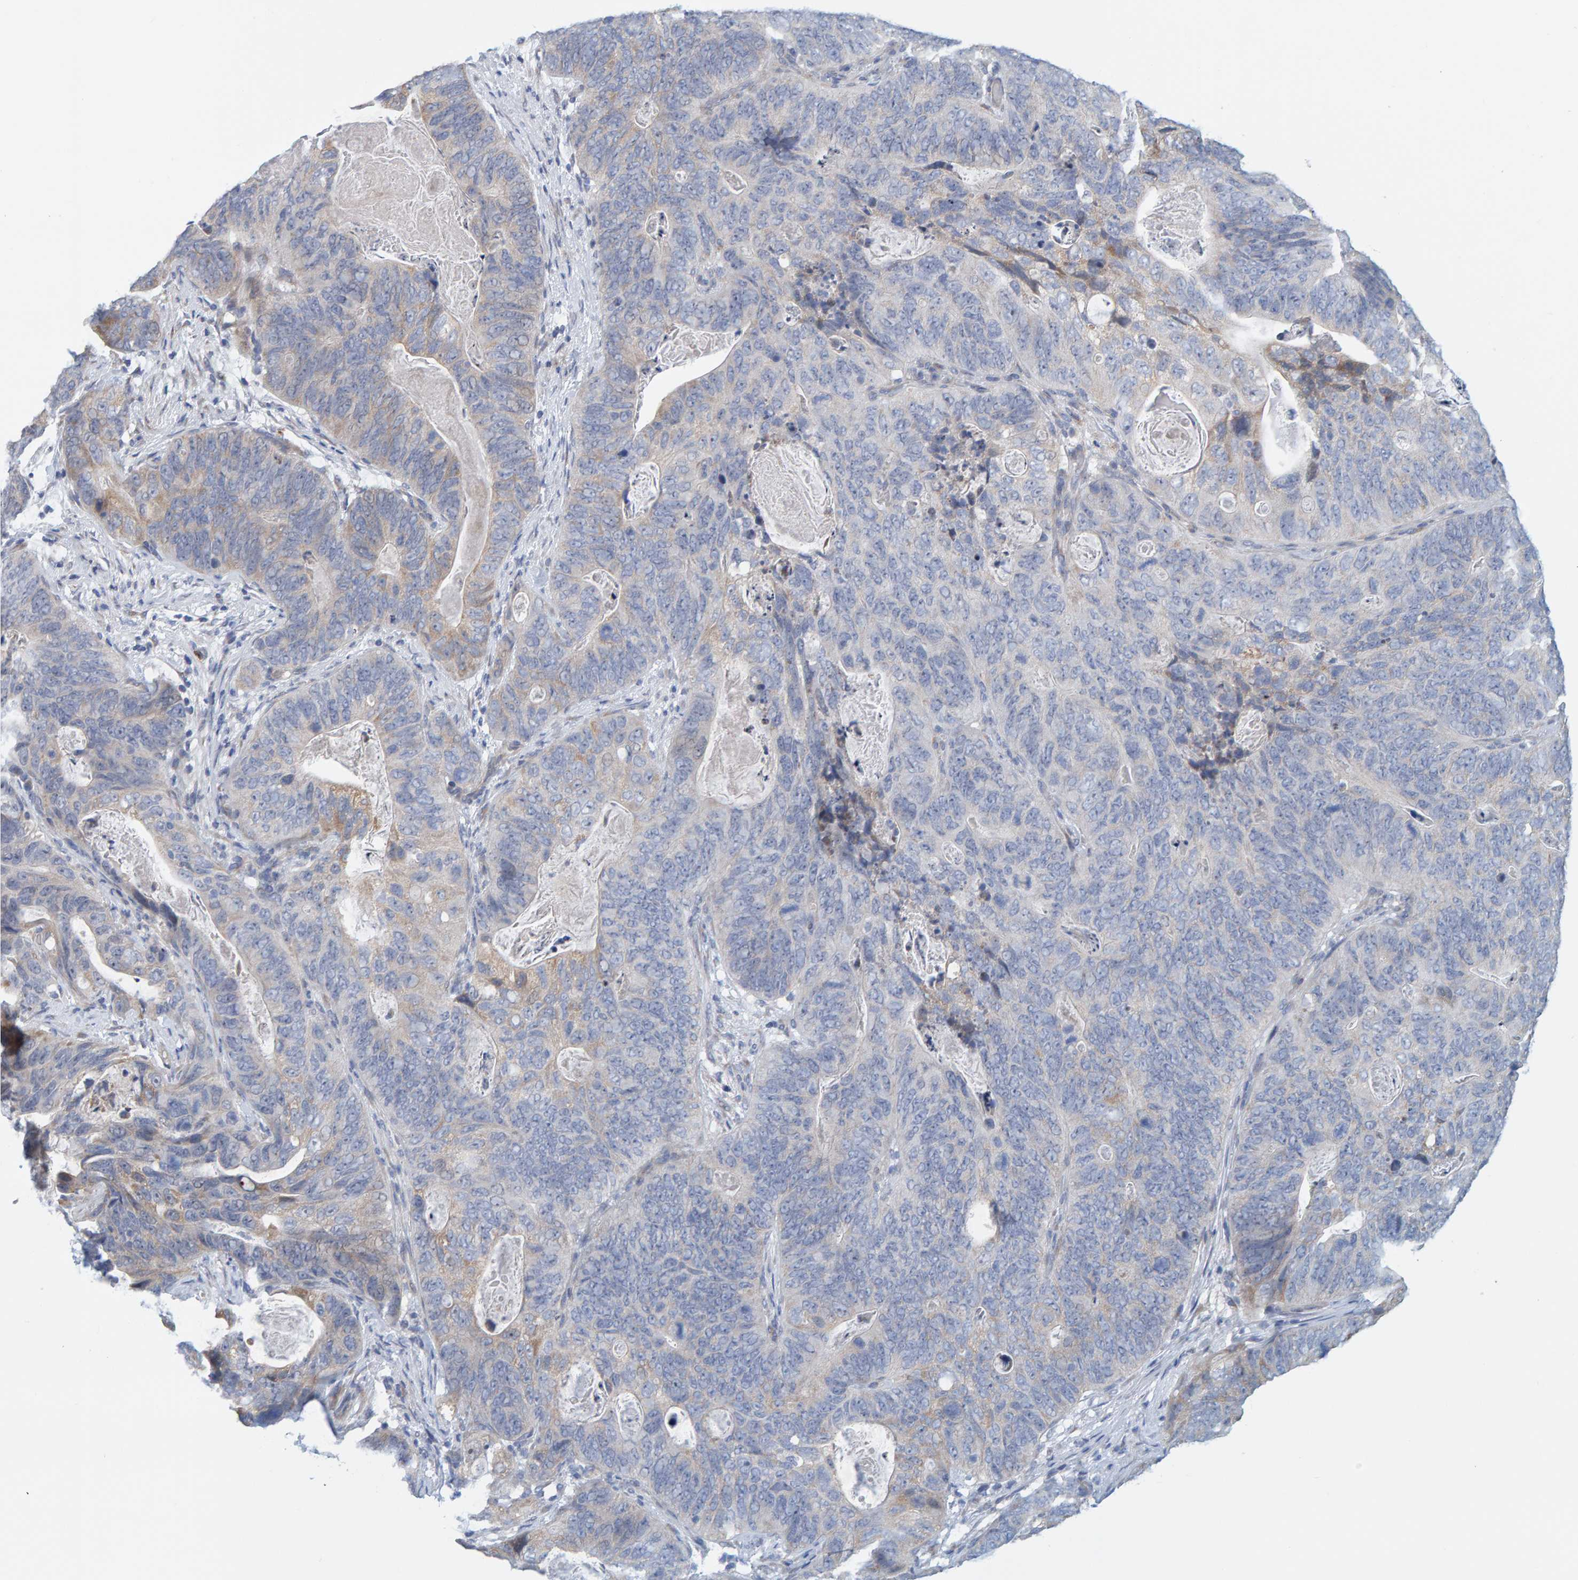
{"staining": {"intensity": "weak", "quantity": "<25%", "location": "cytoplasmic/membranous"}, "tissue": "stomach cancer", "cell_type": "Tumor cells", "image_type": "cancer", "snomed": [{"axis": "morphology", "description": "Normal tissue, NOS"}, {"axis": "morphology", "description": "Adenocarcinoma, NOS"}, {"axis": "topography", "description": "Stomach"}], "caption": "Stomach cancer was stained to show a protein in brown. There is no significant expression in tumor cells.", "gene": "ZC3H3", "patient": {"sex": "female", "age": 89}}